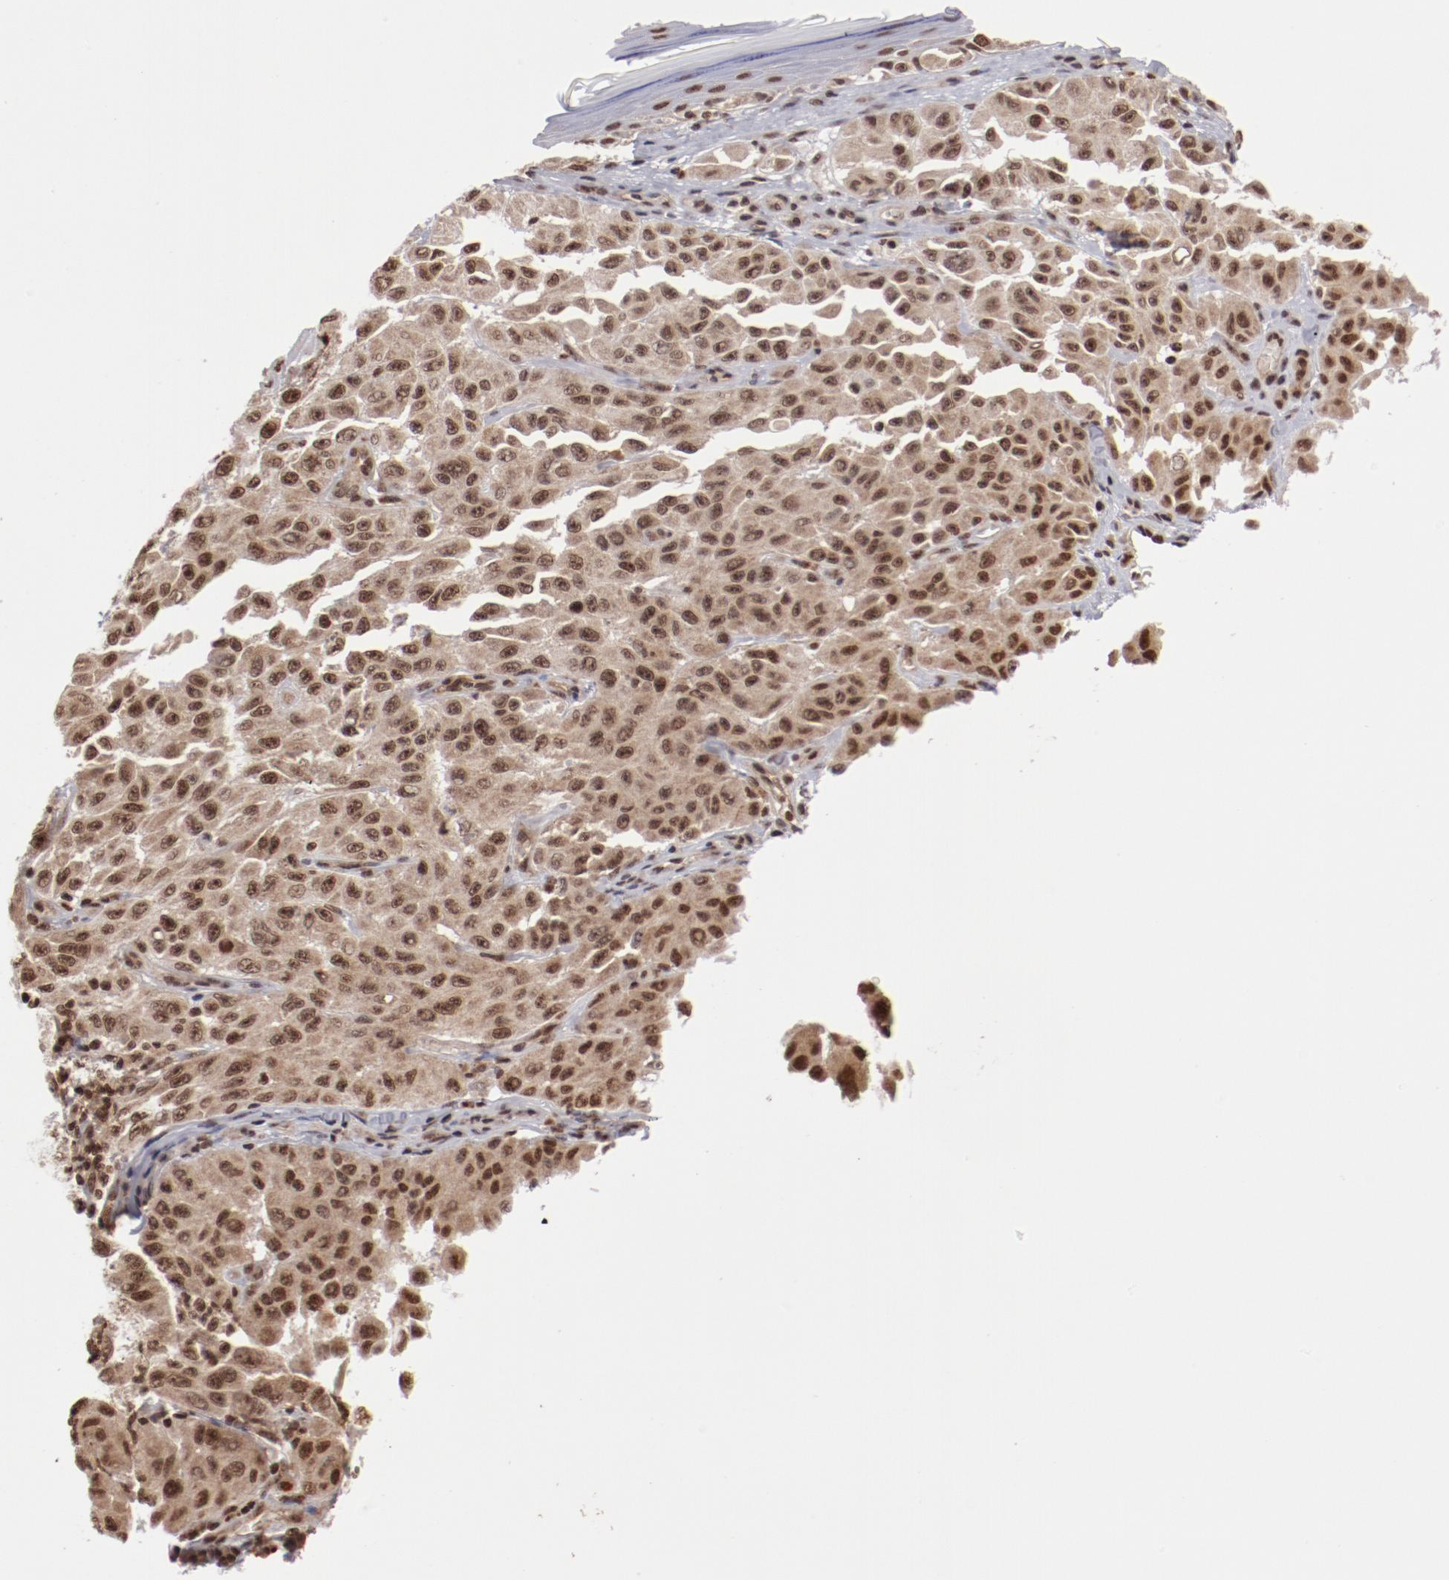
{"staining": {"intensity": "moderate", "quantity": ">75%", "location": "nuclear"}, "tissue": "melanoma", "cell_type": "Tumor cells", "image_type": "cancer", "snomed": [{"axis": "morphology", "description": "Malignant melanoma, NOS"}, {"axis": "topography", "description": "Skin"}], "caption": "Melanoma tissue reveals moderate nuclear positivity in about >75% of tumor cells, visualized by immunohistochemistry.", "gene": "ABL2", "patient": {"sex": "male", "age": 30}}